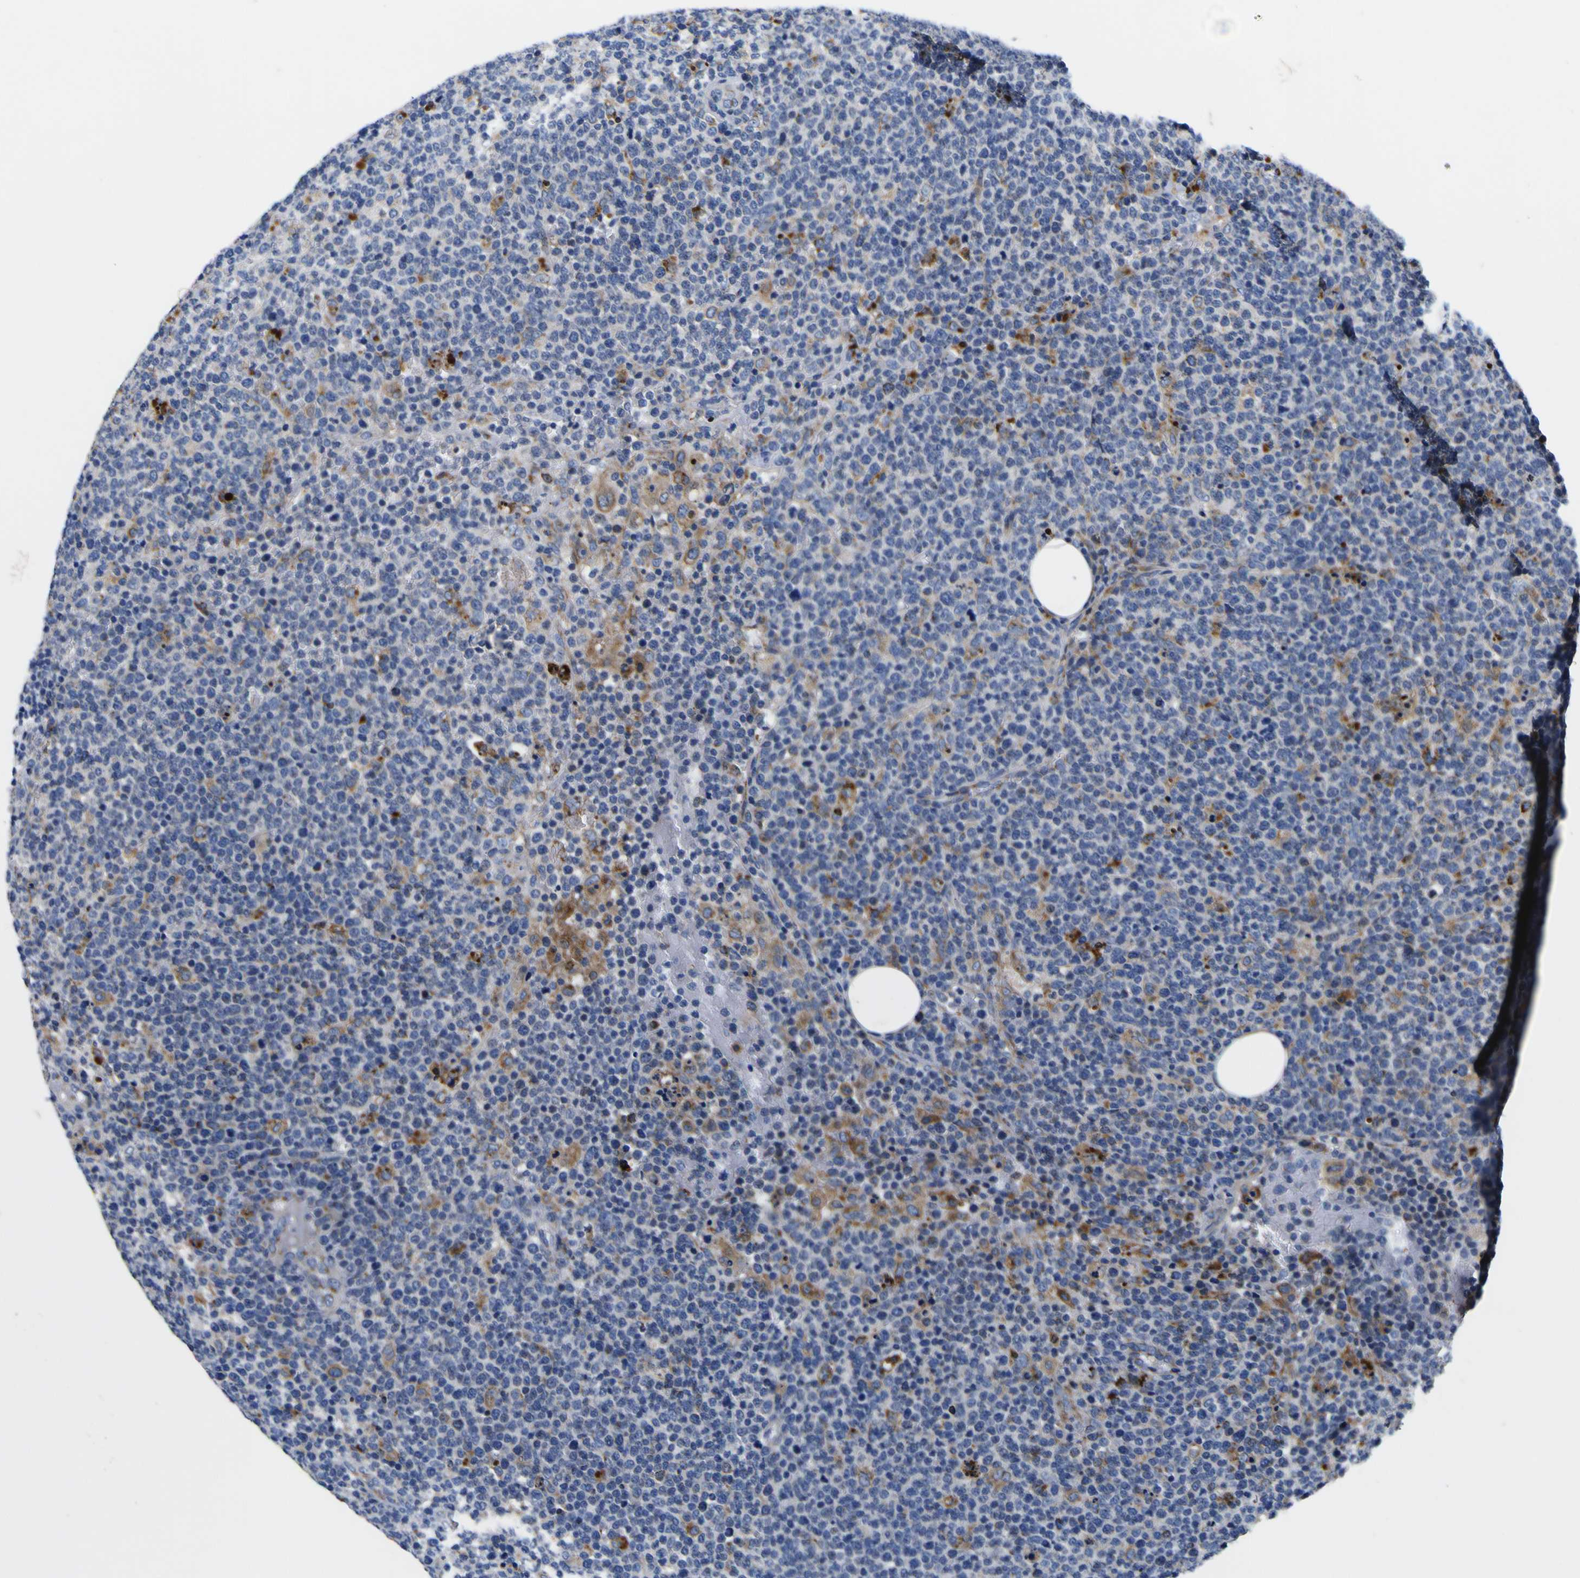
{"staining": {"intensity": "moderate", "quantity": ">75%", "location": "cytoplasmic/membranous"}, "tissue": "lymphoma", "cell_type": "Tumor cells", "image_type": "cancer", "snomed": [{"axis": "morphology", "description": "Malignant lymphoma, non-Hodgkin's type, High grade"}, {"axis": "topography", "description": "Lymph node"}], "caption": "Protein expression analysis of malignant lymphoma, non-Hodgkin's type (high-grade) demonstrates moderate cytoplasmic/membranous expression in about >75% of tumor cells.", "gene": "COA1", "patient": {"sex": "male", "age": 61}}